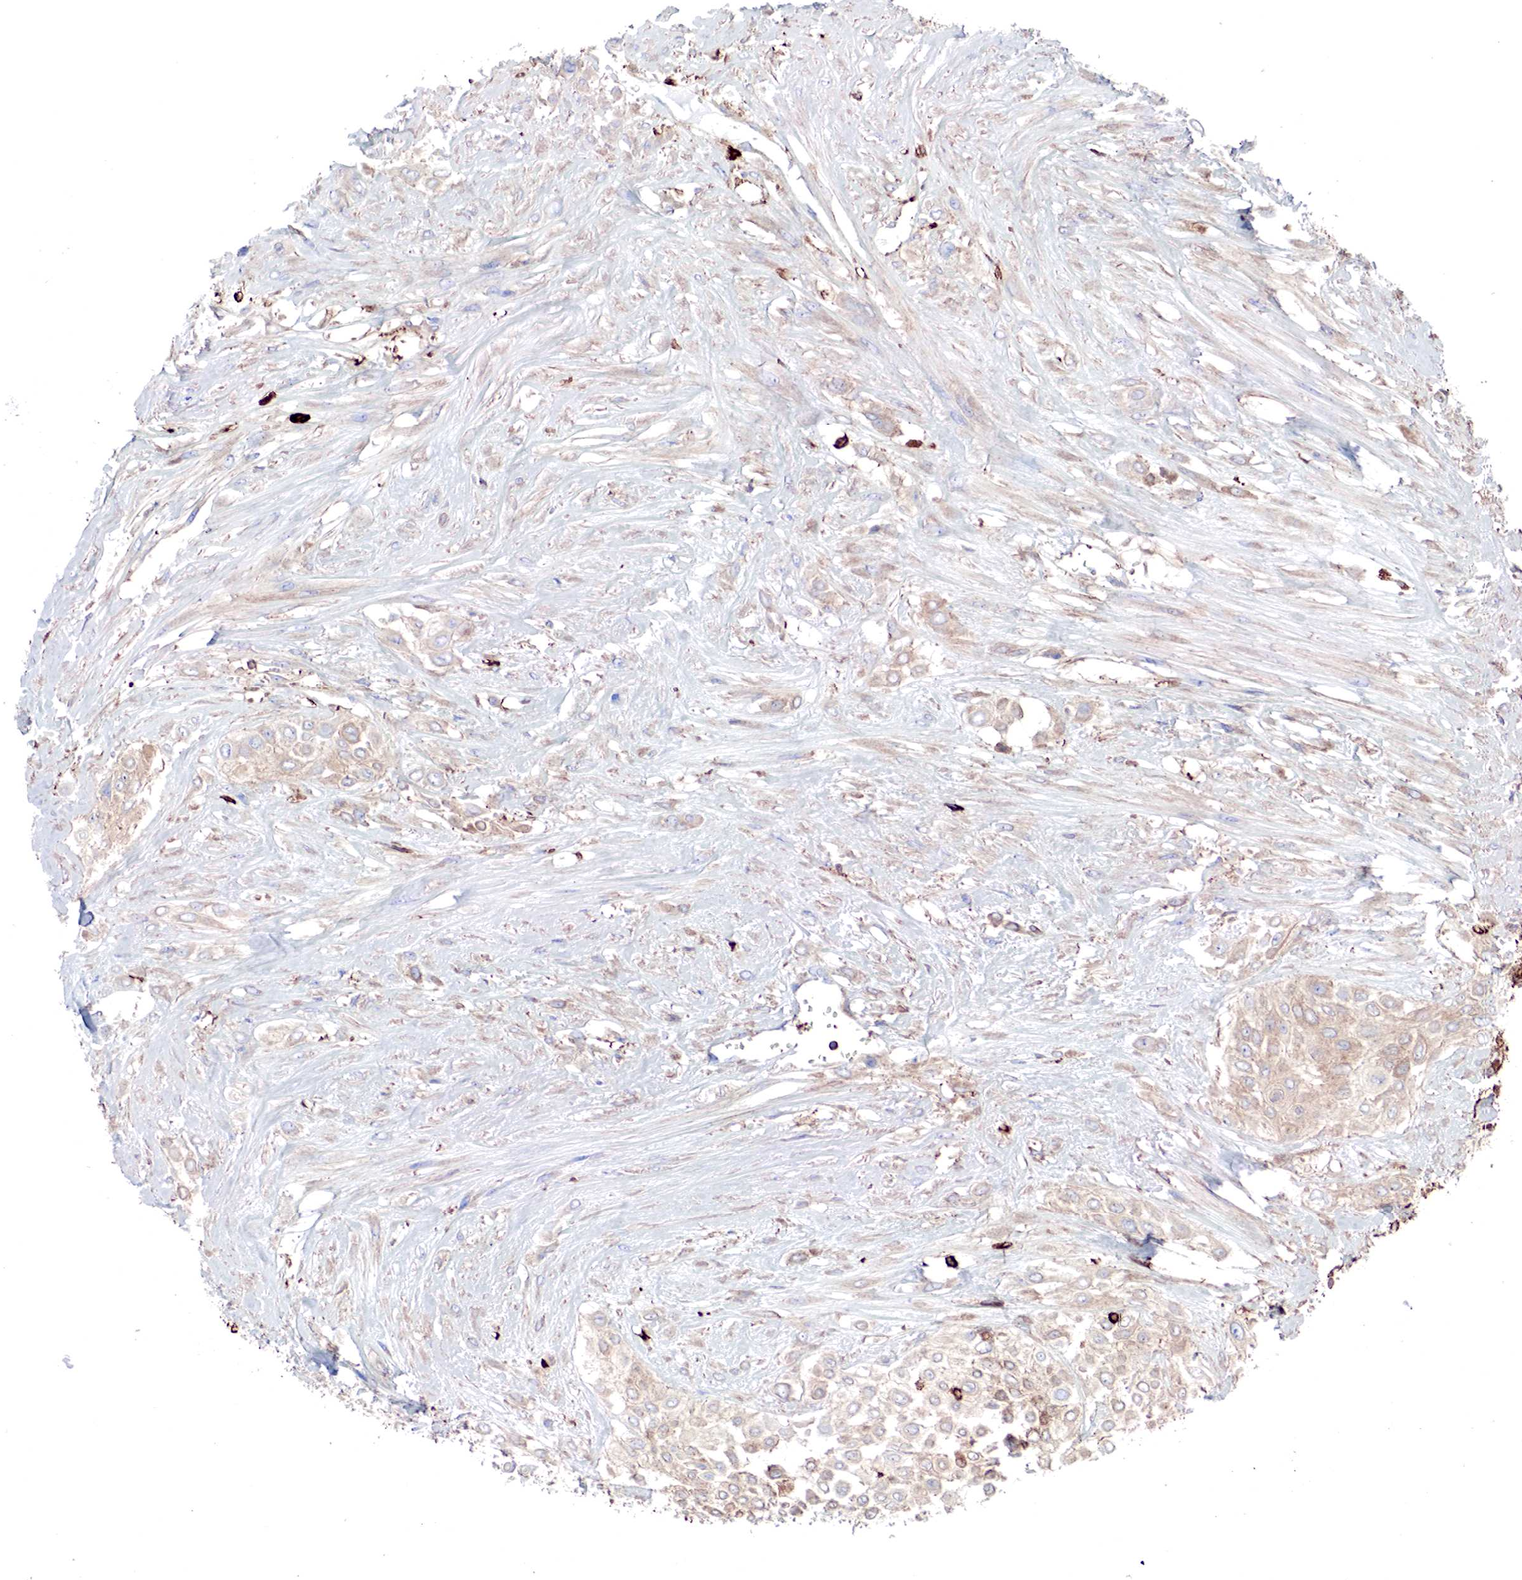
{"staining": {"intensity": "weak", "quantity": "25%-75%", "location": "cytoplasmic/membranous"}, "tissue": "urothelial cancer", "cell_type": "Tumor cells", "image_type": "cancer", "snomed": [{"axis": "morphology", "description": "Urothelial carcinoma, High grade"}, {"axis": "topography", "description": "Urinary bladder"}], "caption": "Immunohistochemistry (IHC) staining of high-grade urothelial carcinoma, which displays low levels of weak cytoplasmic/membranous expression in approximately 25%-75% of tumor cells indicating weak cytoplasmic/membranous protein staining. The staining was performed using DAB (brown) for protein detection and nuclei were counterstained in hematoxylin (blue).", "gene": "G6PD", "patient": {"sex": "male", "age": 57}}